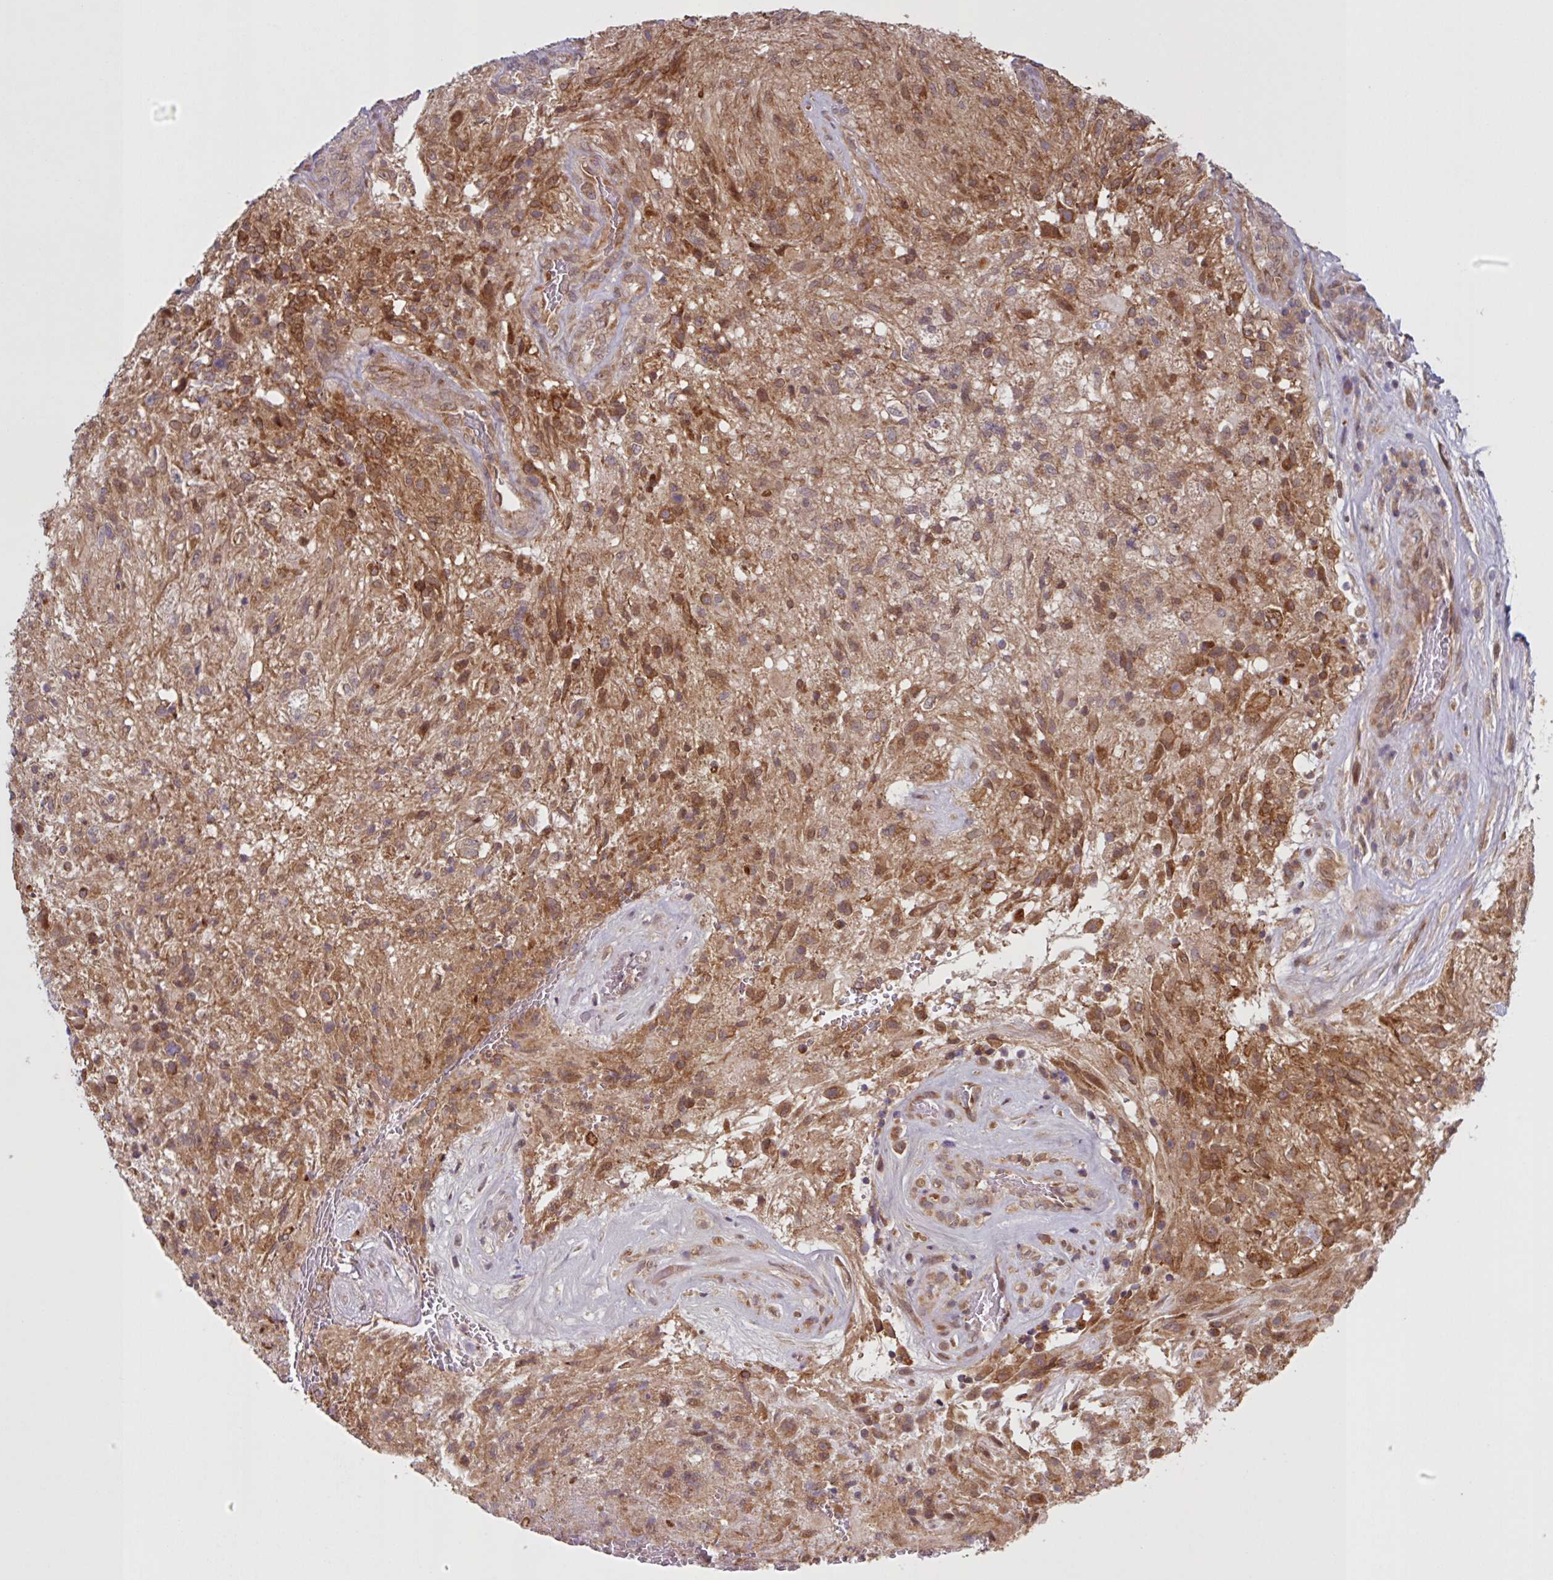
{"staining": {"intensity": "moderate", "quantity": ">75%", "location": "cytoplasmic/membranous"}, "tissue": "glioma", "cell_type": "Tumor cells", "image_type": "cancer", "snomed": [{"axis": "morphology", "description": "Glioma, malignant, High grade"}, {"axis": "topography", "description": "Brain"}], "caption": "Glioma was stained to show a protein in brown. There is medium levels of moderate cytoplasmic/membranous positivity in approximately >75% of tumor cells. (DAB (3,3'-diaminobenzidine) IHC, brown staining for protein, blue staining for nuclei).", "gene": "CAMLG", "patient": {"sex": "male", "age": 56}}